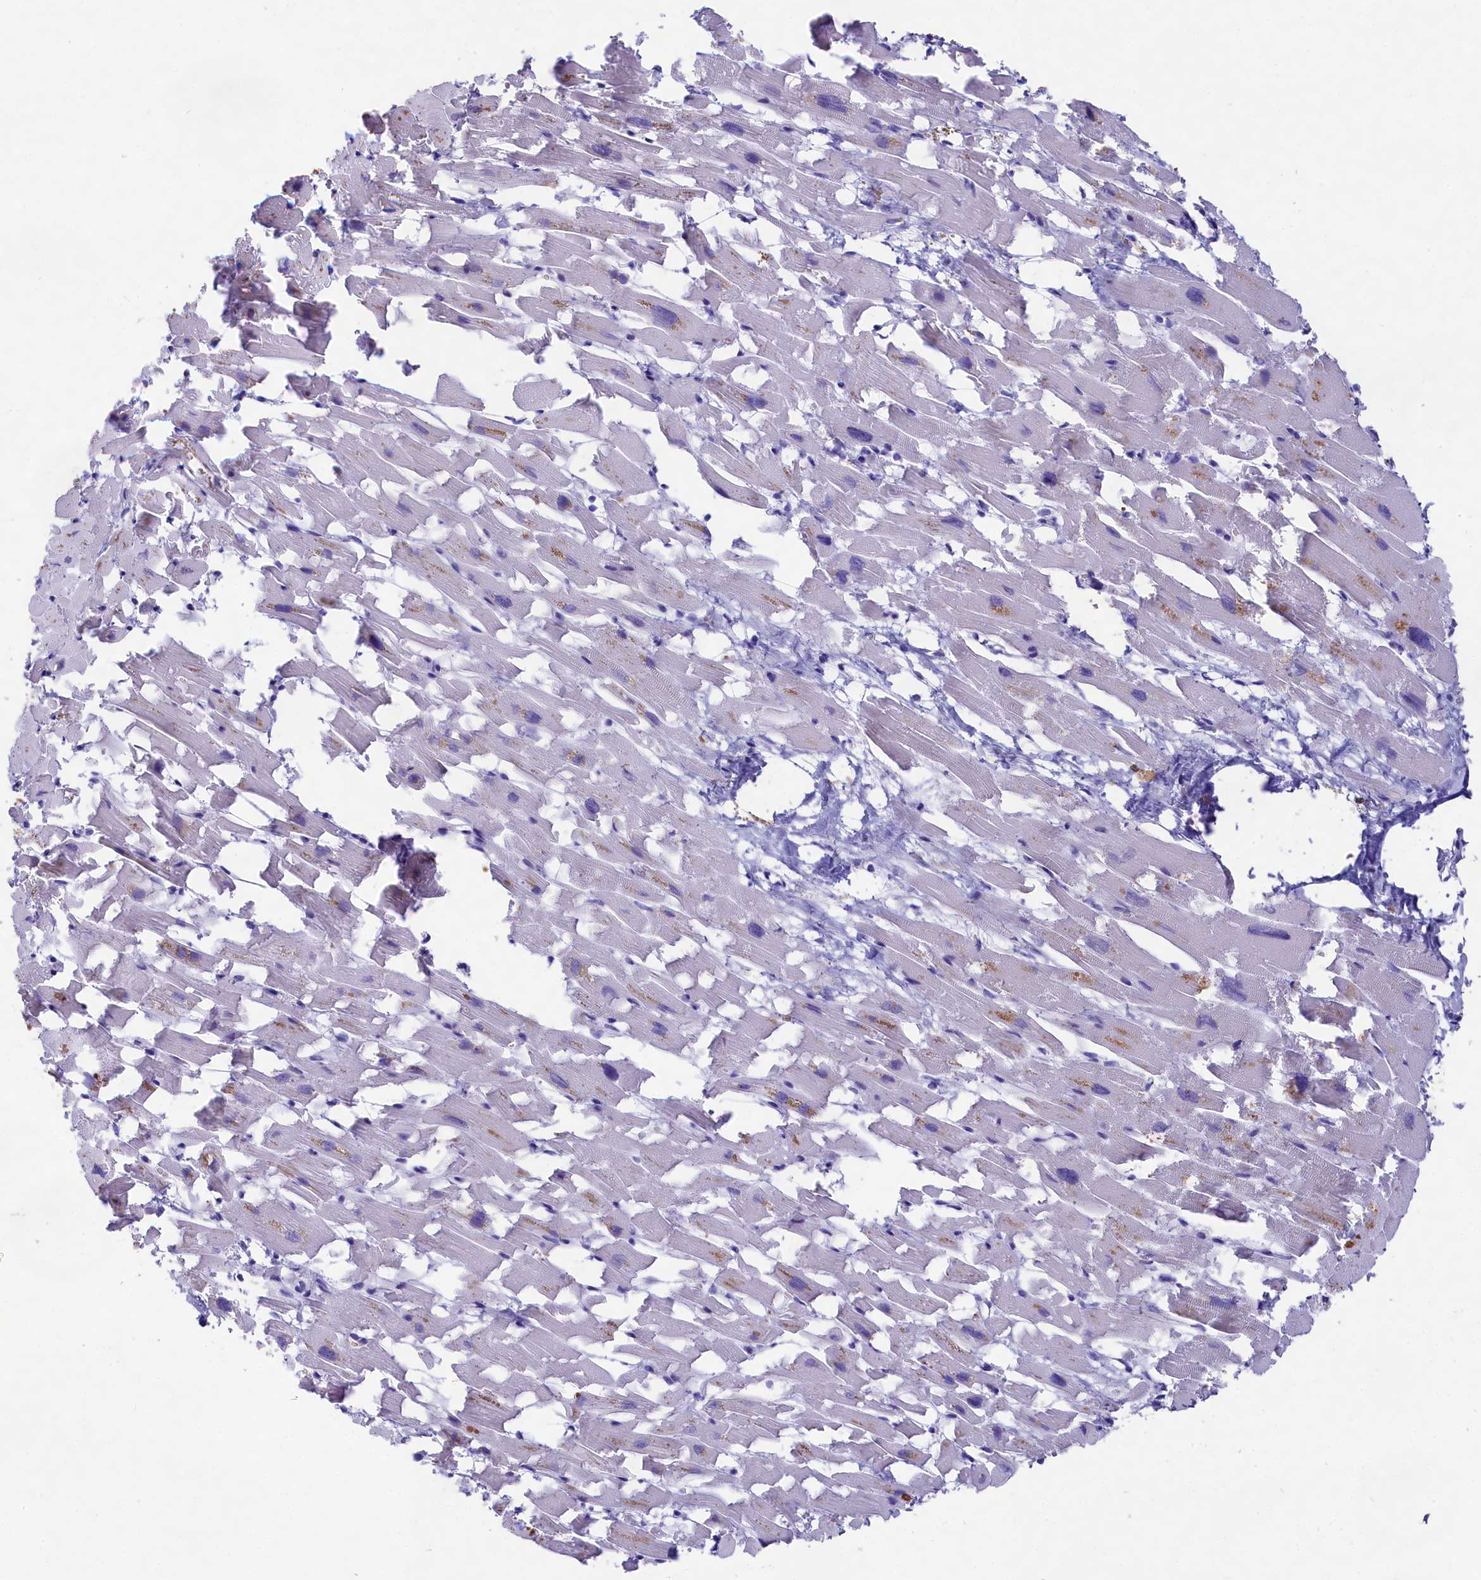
{"staining": {"intensity": "negative", "quantity": "none", "location": "none"}, "tissue": "heart muscle", "cell_type": "Cardiomyocytes", "image_type": "normal", "snomed": [{"axis": "morphology", "description": "Normal tissue, NOS"}, {"axis": "topography", "description": "Heart"}], "caption": "The micrograph demonstrates no significant staining in cardiomyocytes of heart muscle. (DAB (3,3'-diaminobenzidine) immunohistochemistry (IHC) visualized using brightfield microscopy, high magnification).", "gene": "SULT2A1", "patient": {"sex": "female", "age": 64}}